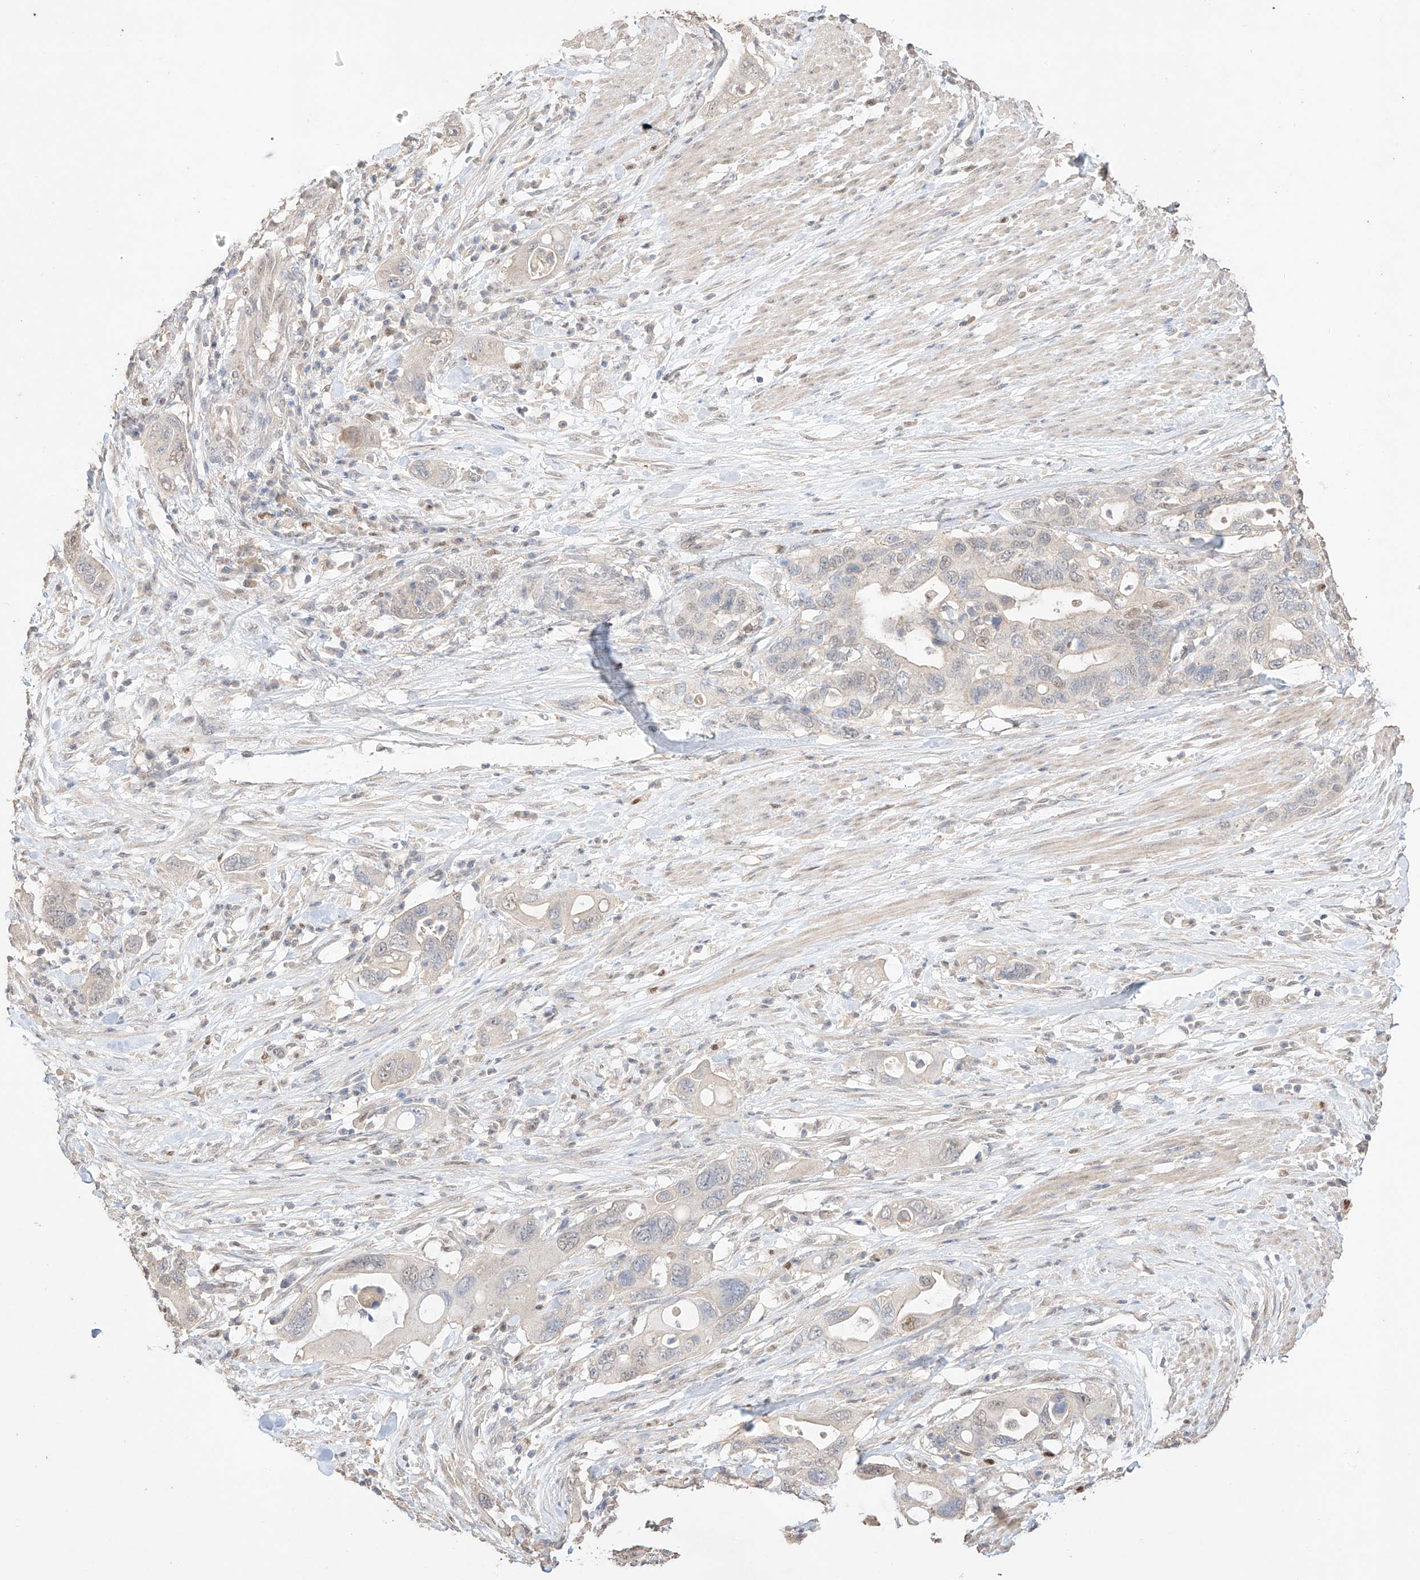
{"staining": {"intensity": "negative", "quantity": "none", "location": "none"}, "tissue": "pancreatic cancer", "cell_type": "Tumor cells", "image_type": "cancer", "snomed": [{"axis": "morphology", "description": "Adenocarcinoma, NOS"}, {"axis": "topography", "description": "Pancreas"}], "caption": "High power microscopy histopathology image of an IHC micrograph of pancreatic adenocarcinoma, revealing no significant staining in tumor cells.", "gene": "APIP", "patient": {"sex": "female", "age": 71}}